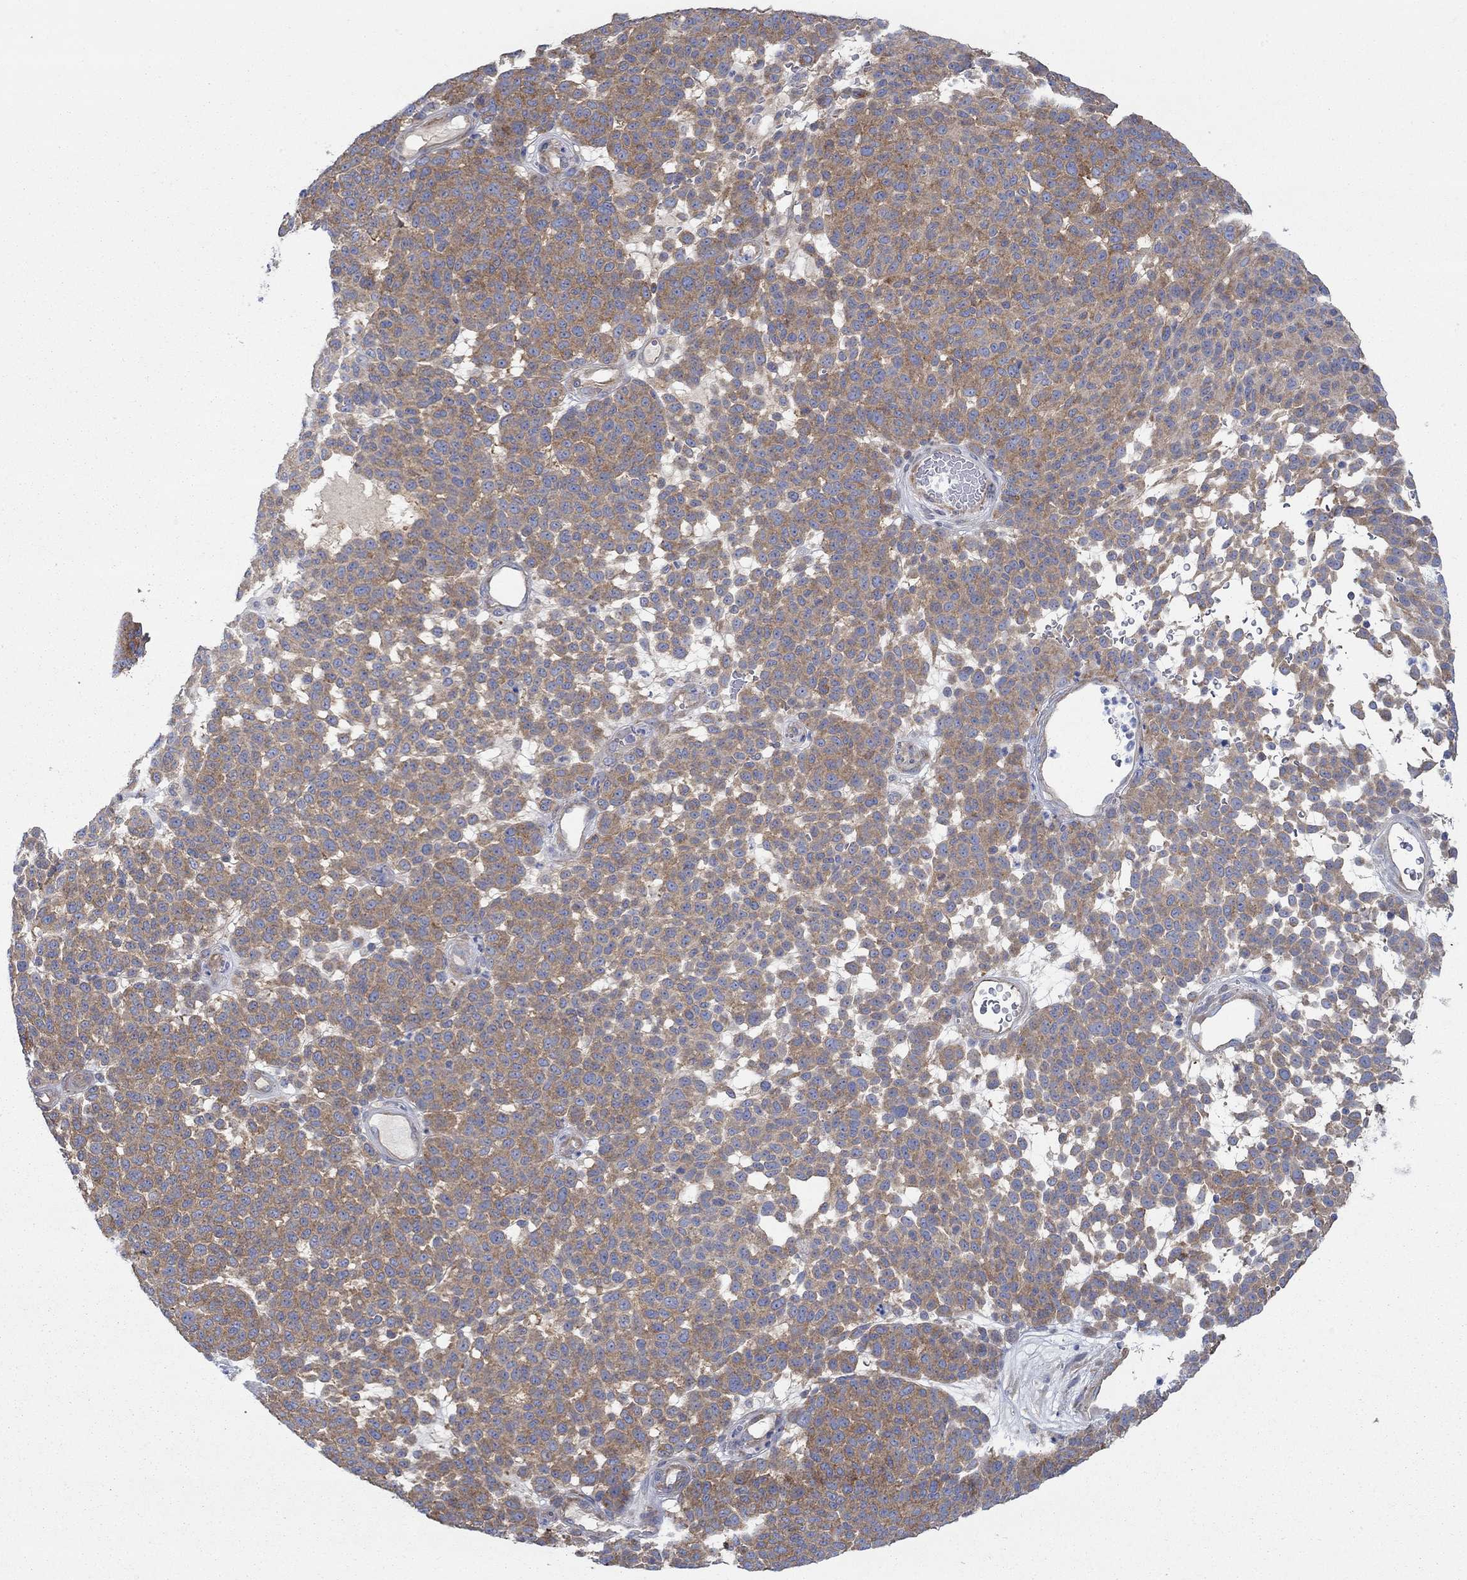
{"staining": {"intensity": "moderate", "quantity": ">75%", "location": "cytoplasmic/membranous"}, "tissue": "melanoma", "cell_type": "Tumor cells", "image_type": "cancer", "snomed": [{"axis": "morphology", "description": "Malignant melanoma, NOS"}, {"axis": "topography", "description": "Skin"}], "caption": "Moderate cytoplasmic/membranous expression is appreciated in about >75% of tumor cells in malignant melanoma. (DAB (3,3'-diaminobenzidine) IHC with brightfield microscopy, high magnification).", "gene": "SPAG9", "patient": {"sex": "male", "age": 59}}